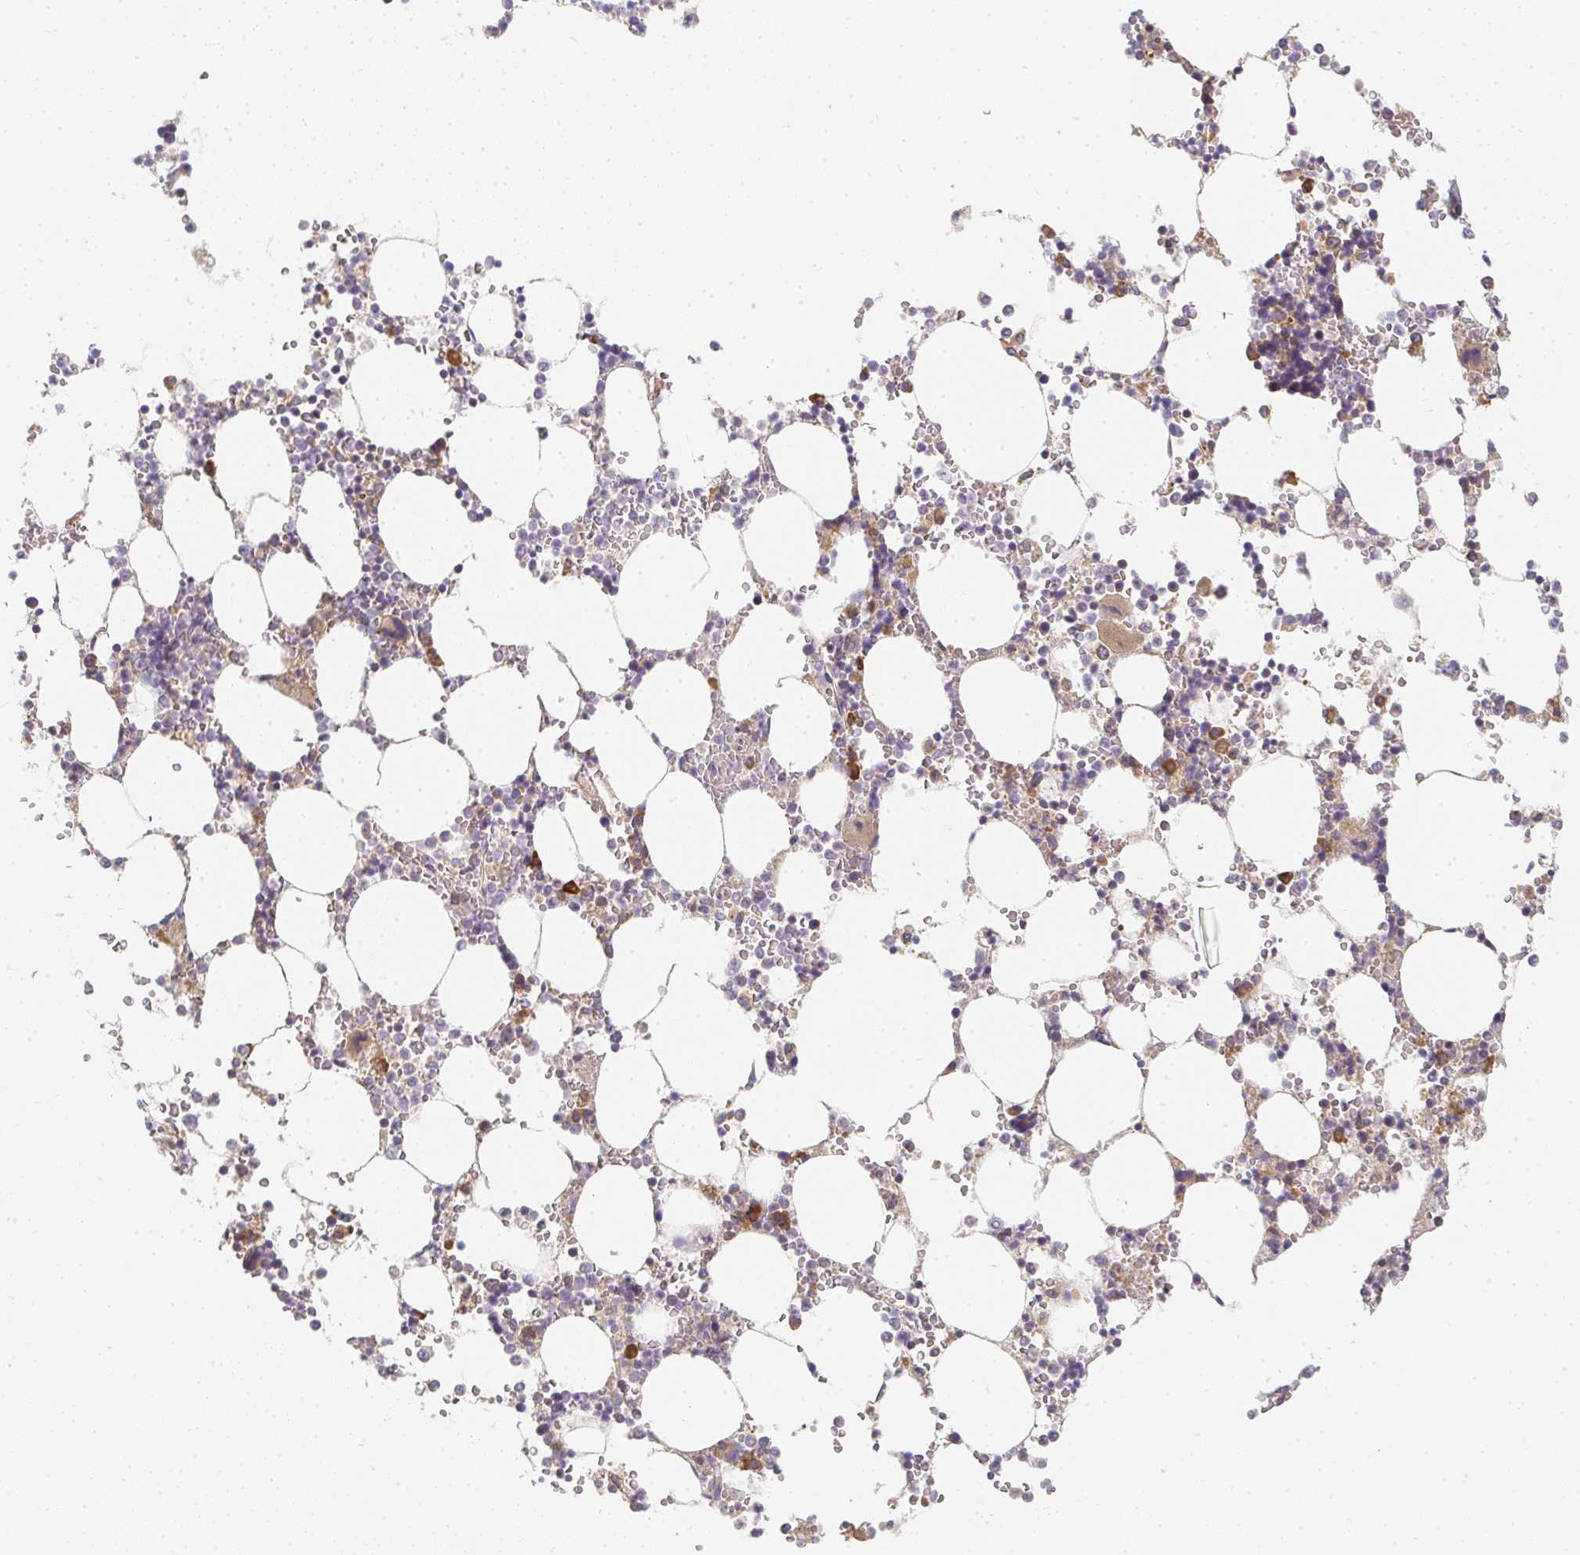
{"staining": {"intensity": "strong", "quantity": "<25%", "location": "cytoplasmic/membranous"}, "tissue": "bone marrow", "cell_type": "Hematopoietic cells", "image_type": "normal", "snomed": [{"axis": "morphology", "description": "Normal tissue, NOS"}, {"axis": "topography", "description": "Bone marrow"}], "caption": "IHC (DAB) staining of benign bone marrow displays strong cytoplasmic/membranous protein positivity in about <25% of hematopoietic cells.", "gene": "SLC35B3", "patient": {"sex": "male", "age": 64}}